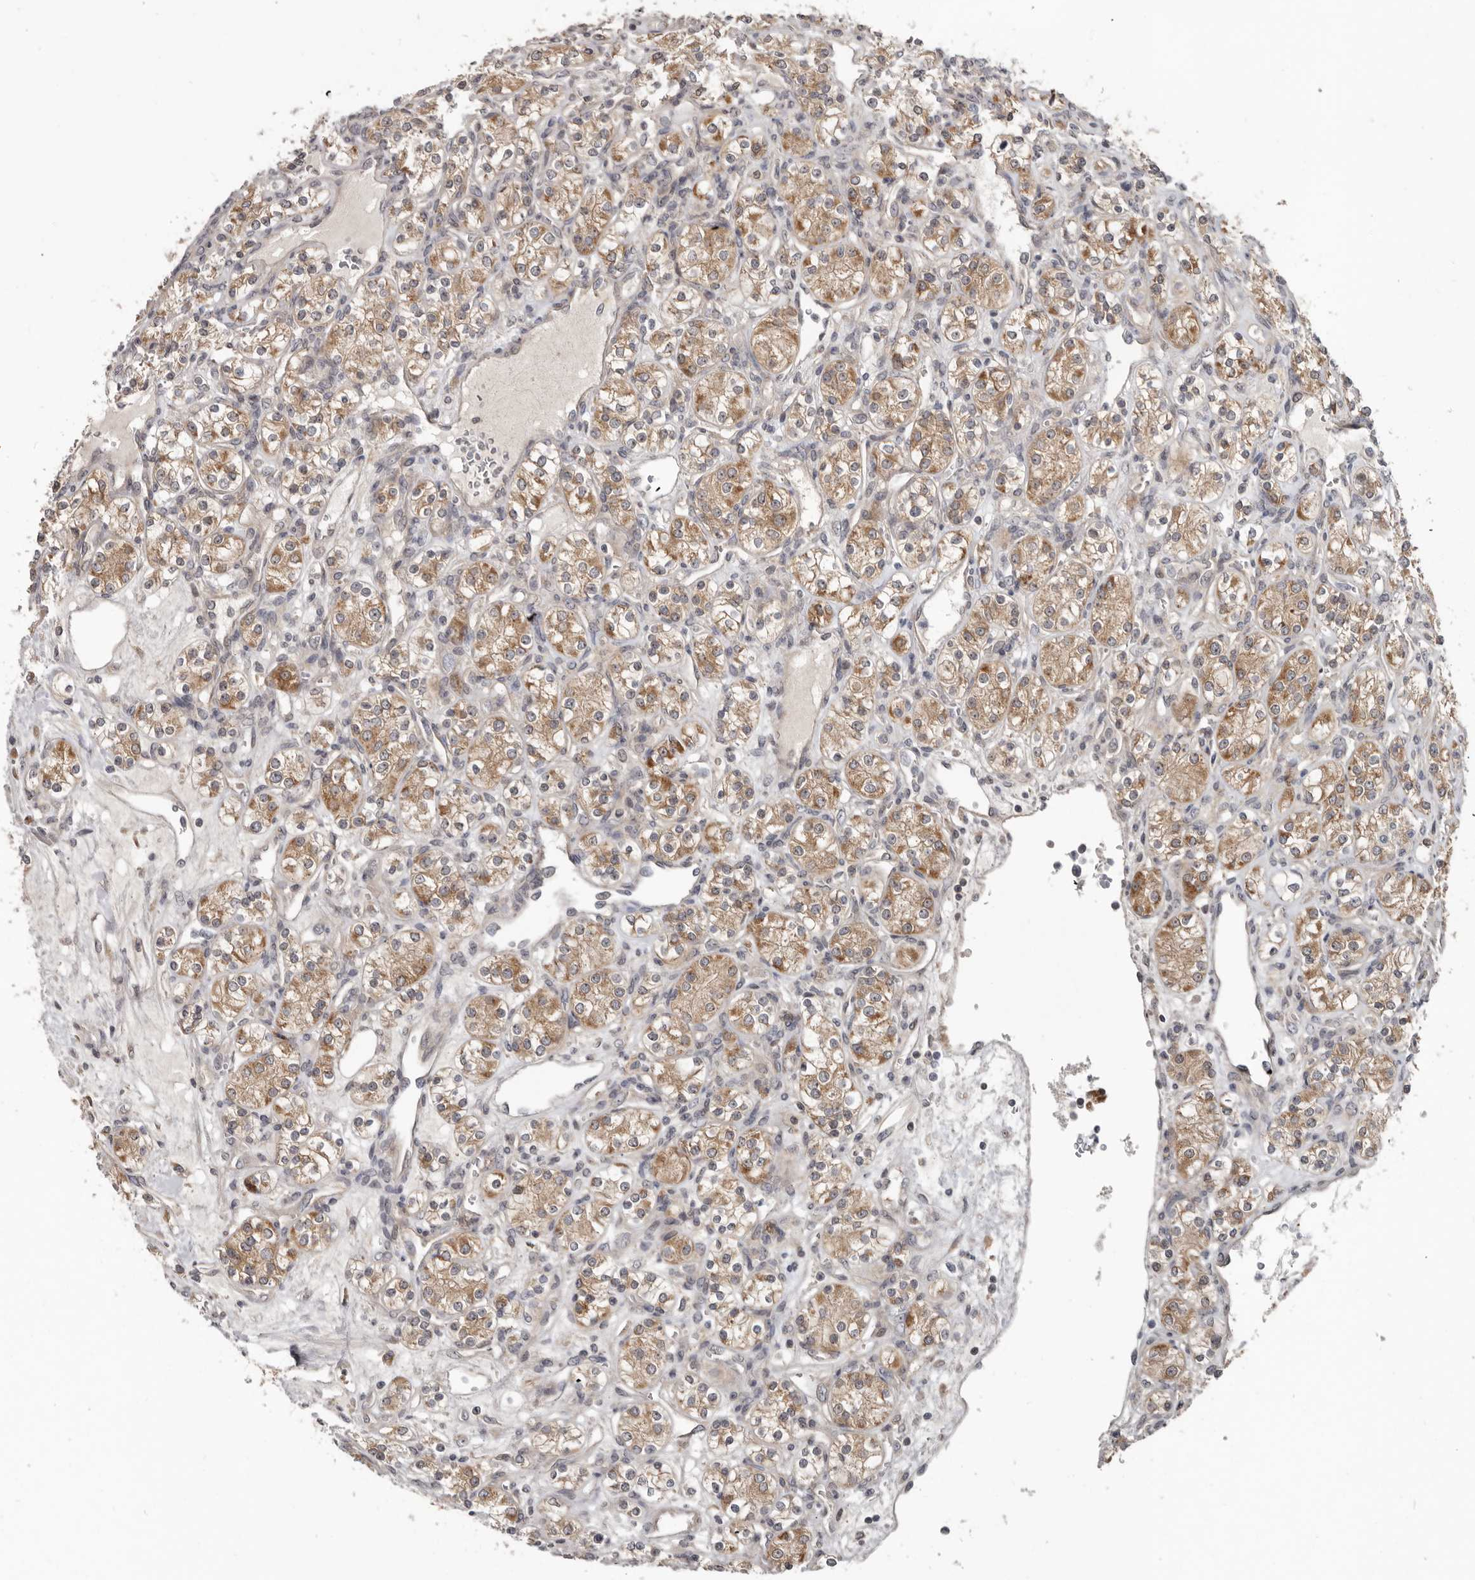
{"staining": {"intensity": "moderate", "quantity": ">75%", "location": "cytoplasmic/membranous"}, "tissue": "renal cancer", "cell_type": "Tumor cells", "image_type": "cancer", "snomed": [{"axis": "morphology", "description": "Adenocarcinoma, NOS"}, {"axis": "topography", "description": "Kidney"}], "caption": "This is an image of IHC staining of renal cancer (adenocarcinoma), which shows moderate staining in the cytoplasmic/membranous of tumor cells.", "gene": "BAD", "patient": {"sex": "male", "age": 77}}